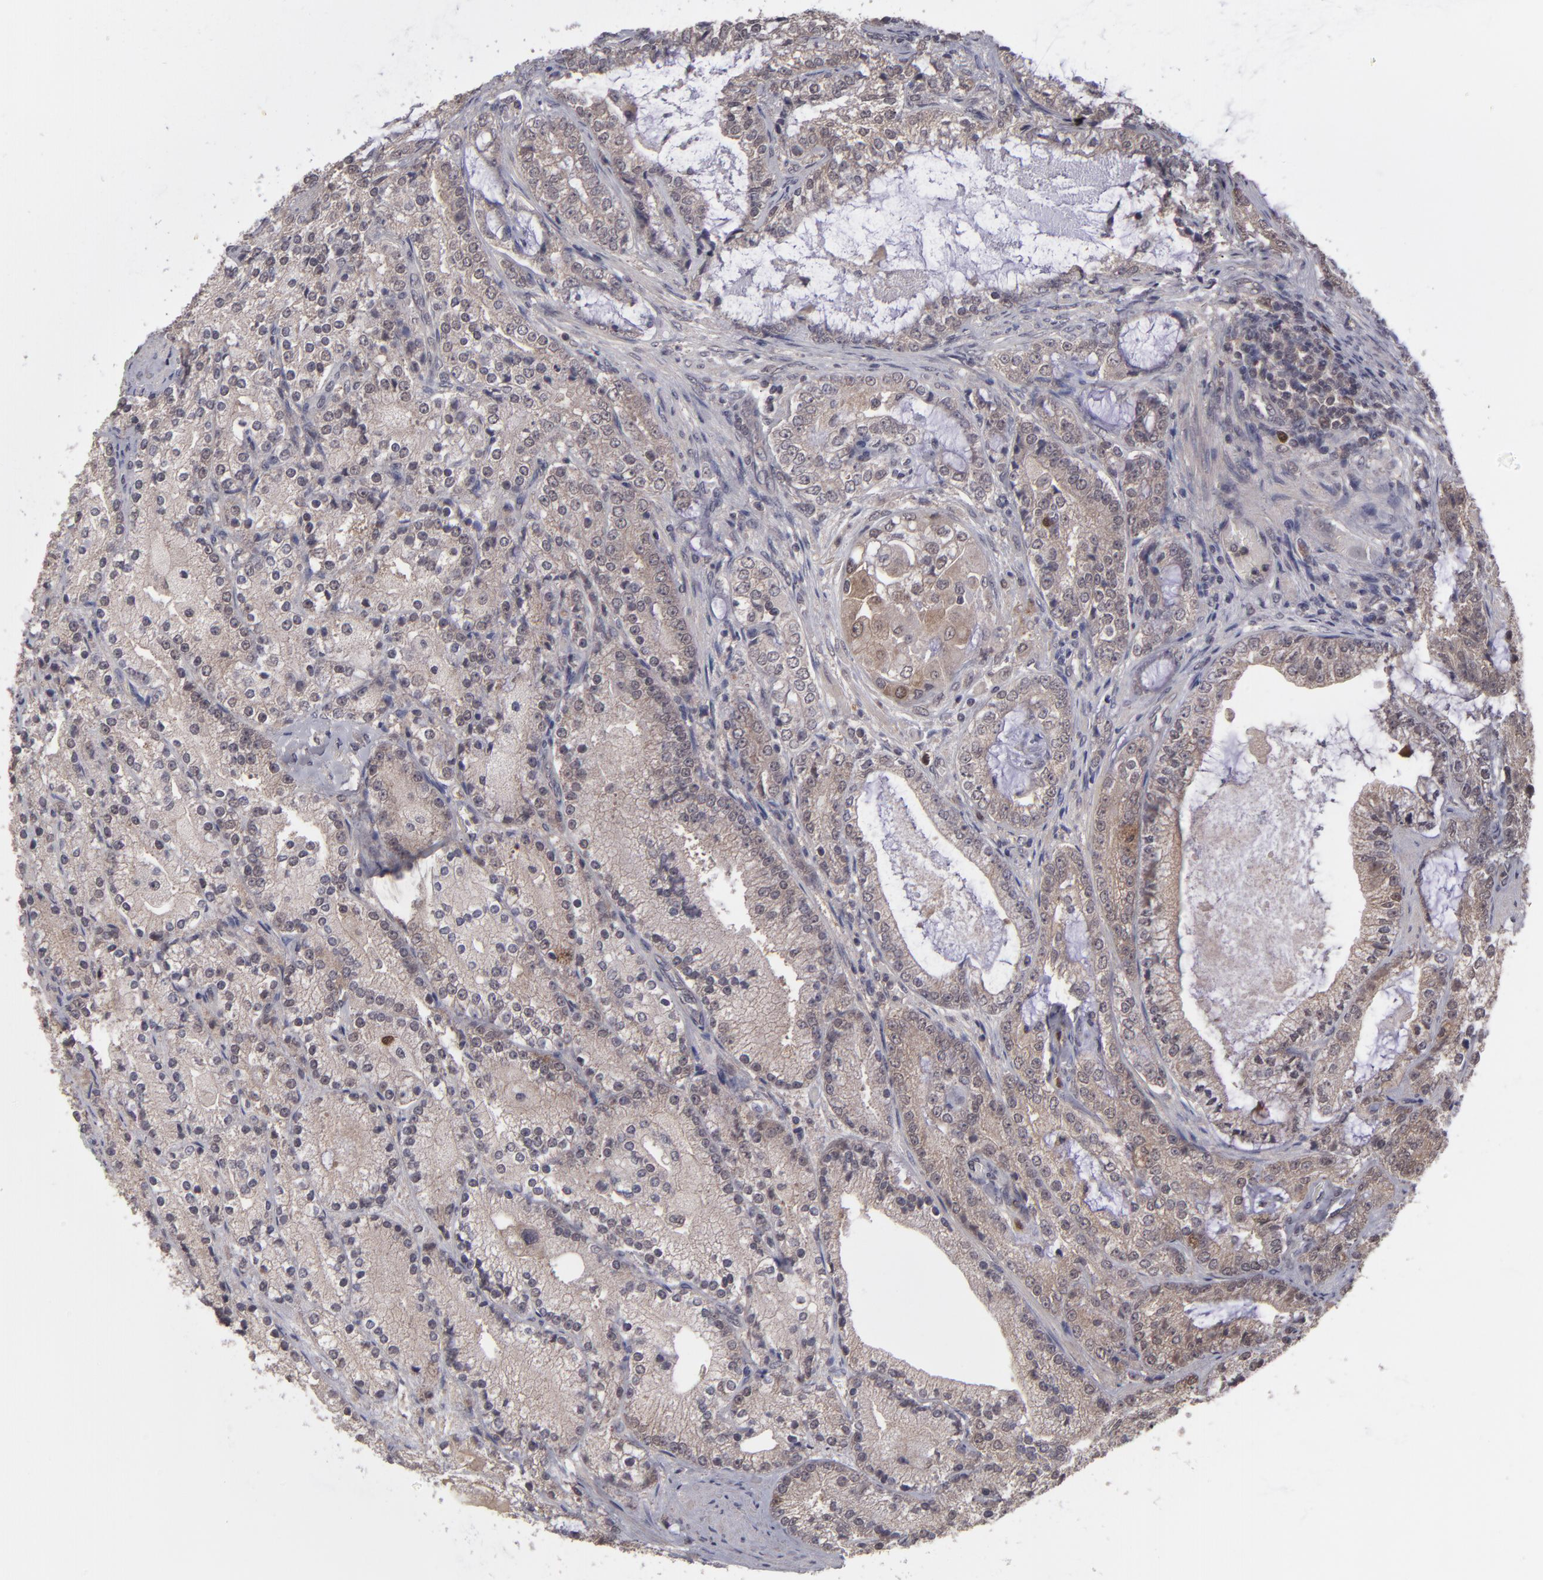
{"staining": {"intensity": "moderate", "quantity": ">75%", "location": "cytoplasmic/membranous"}, "tissue": "prostate cancer", "cell_type": "Tumor cells", "image_type": "cancer", "snomed": [{"axis": "morphology", "description": "Adenocarcinoma, High grade"}, {"axis": "topography", "description": "Prostate"}], "caption": "Protein analysis of prostate cancer (high-grade adenocarcinoma) tissue exhibits moderate cytoplasmic/membranous positivity in approximately >75% of tumor cells.", "gene": "TYMS", "patient": {"sex": "male", "age": 63}}